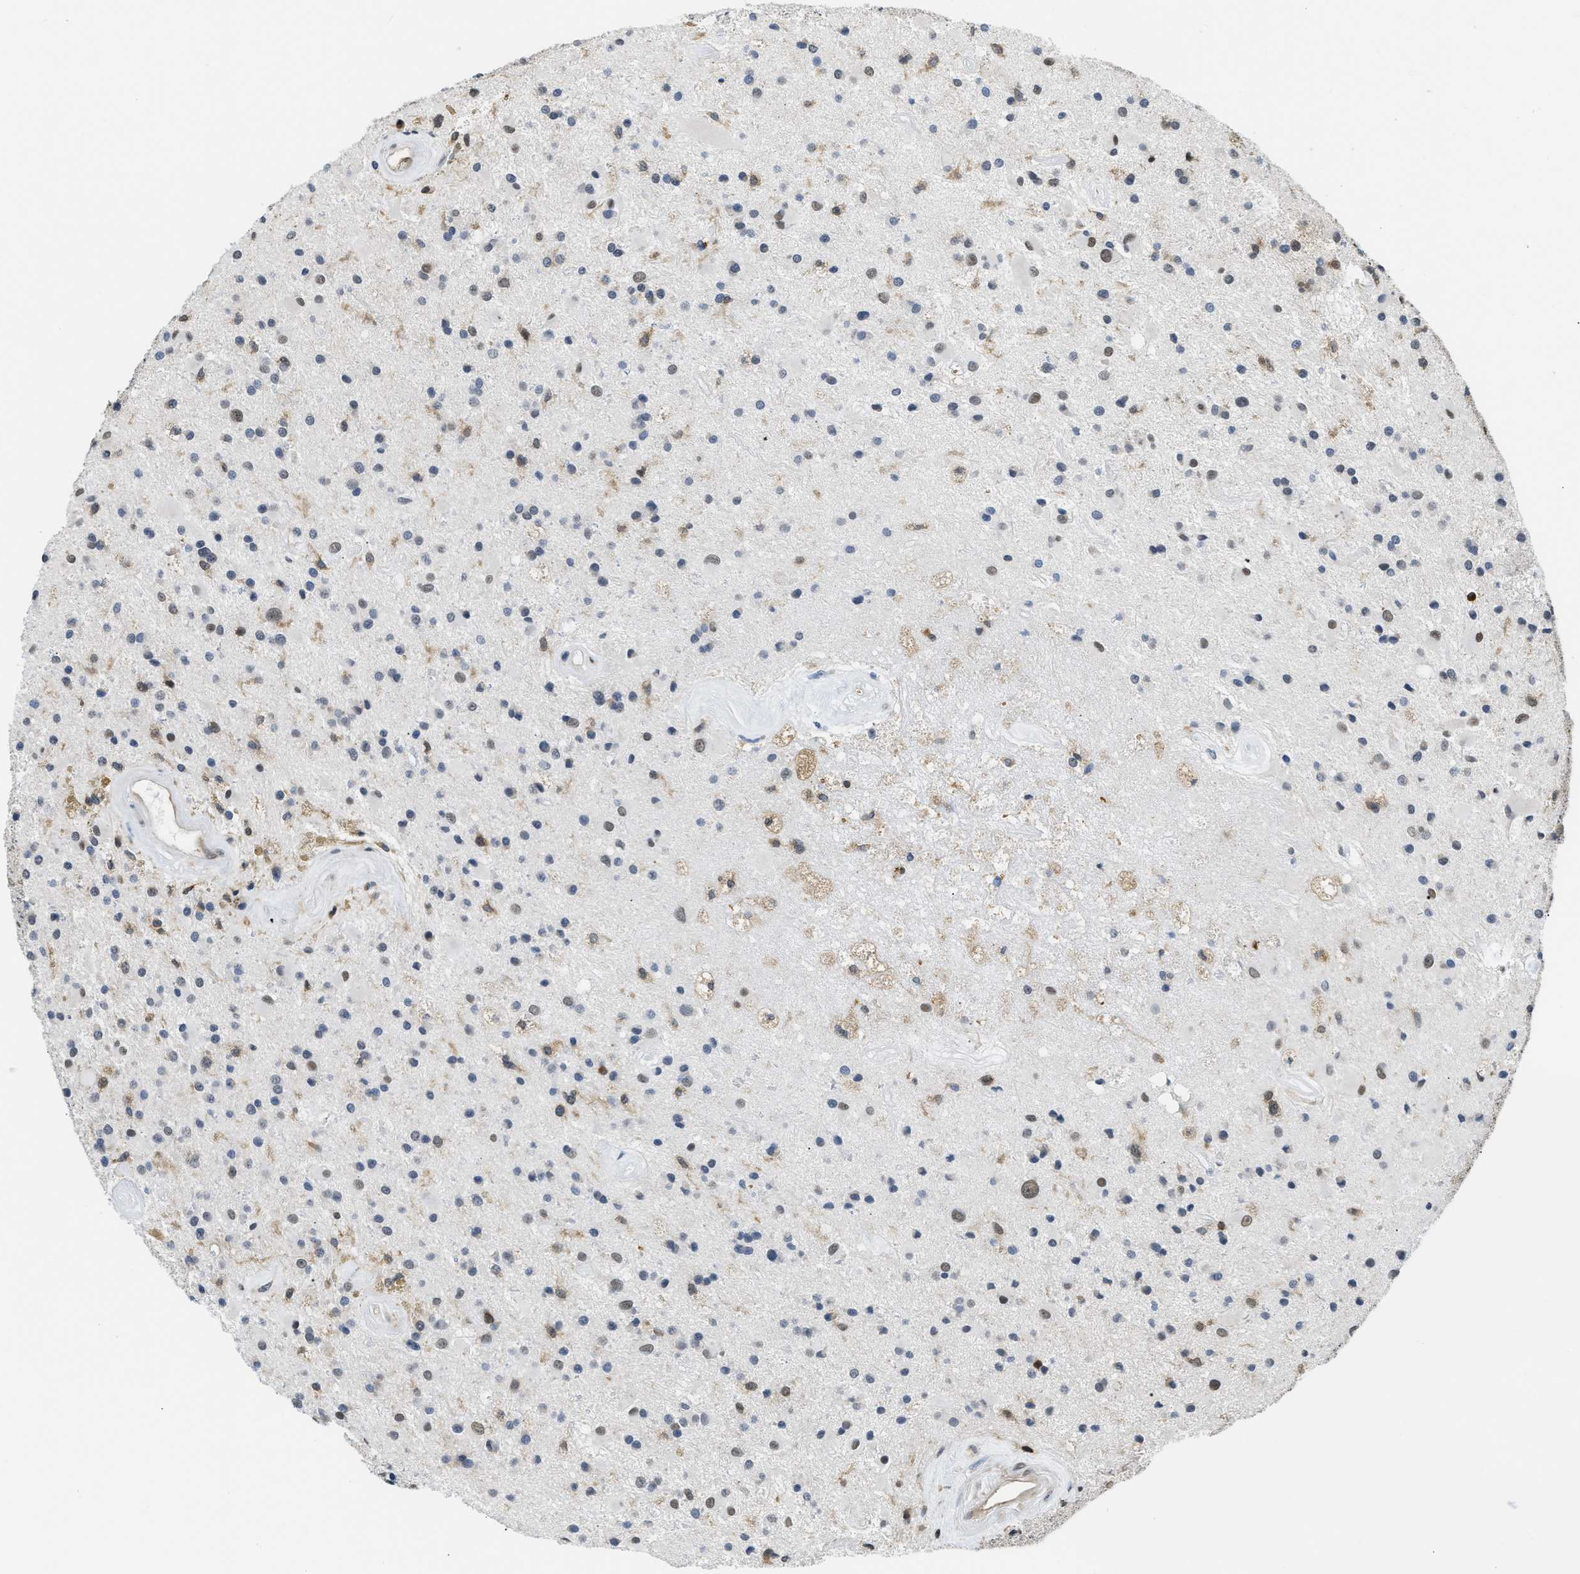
{"staining": {"intensity": "weak", "quantity": "25%-75%", "location": "nuclear"}, "tissue": "glioma", "cell_type": "Tumor cells", "image_type": "cancer", "snomed": [{"axis": "morphology", "description": "Glioma, malignant, Low grade"}, {"axis": "topography", "description": "Brain"}], "caption": "Glioma stained with a brown dye reveals weak nuclear positive staining in approximately 25%-75% of tumor cells.", "gene": "STK10", "patient": {"sex": "male", "age": 58}}